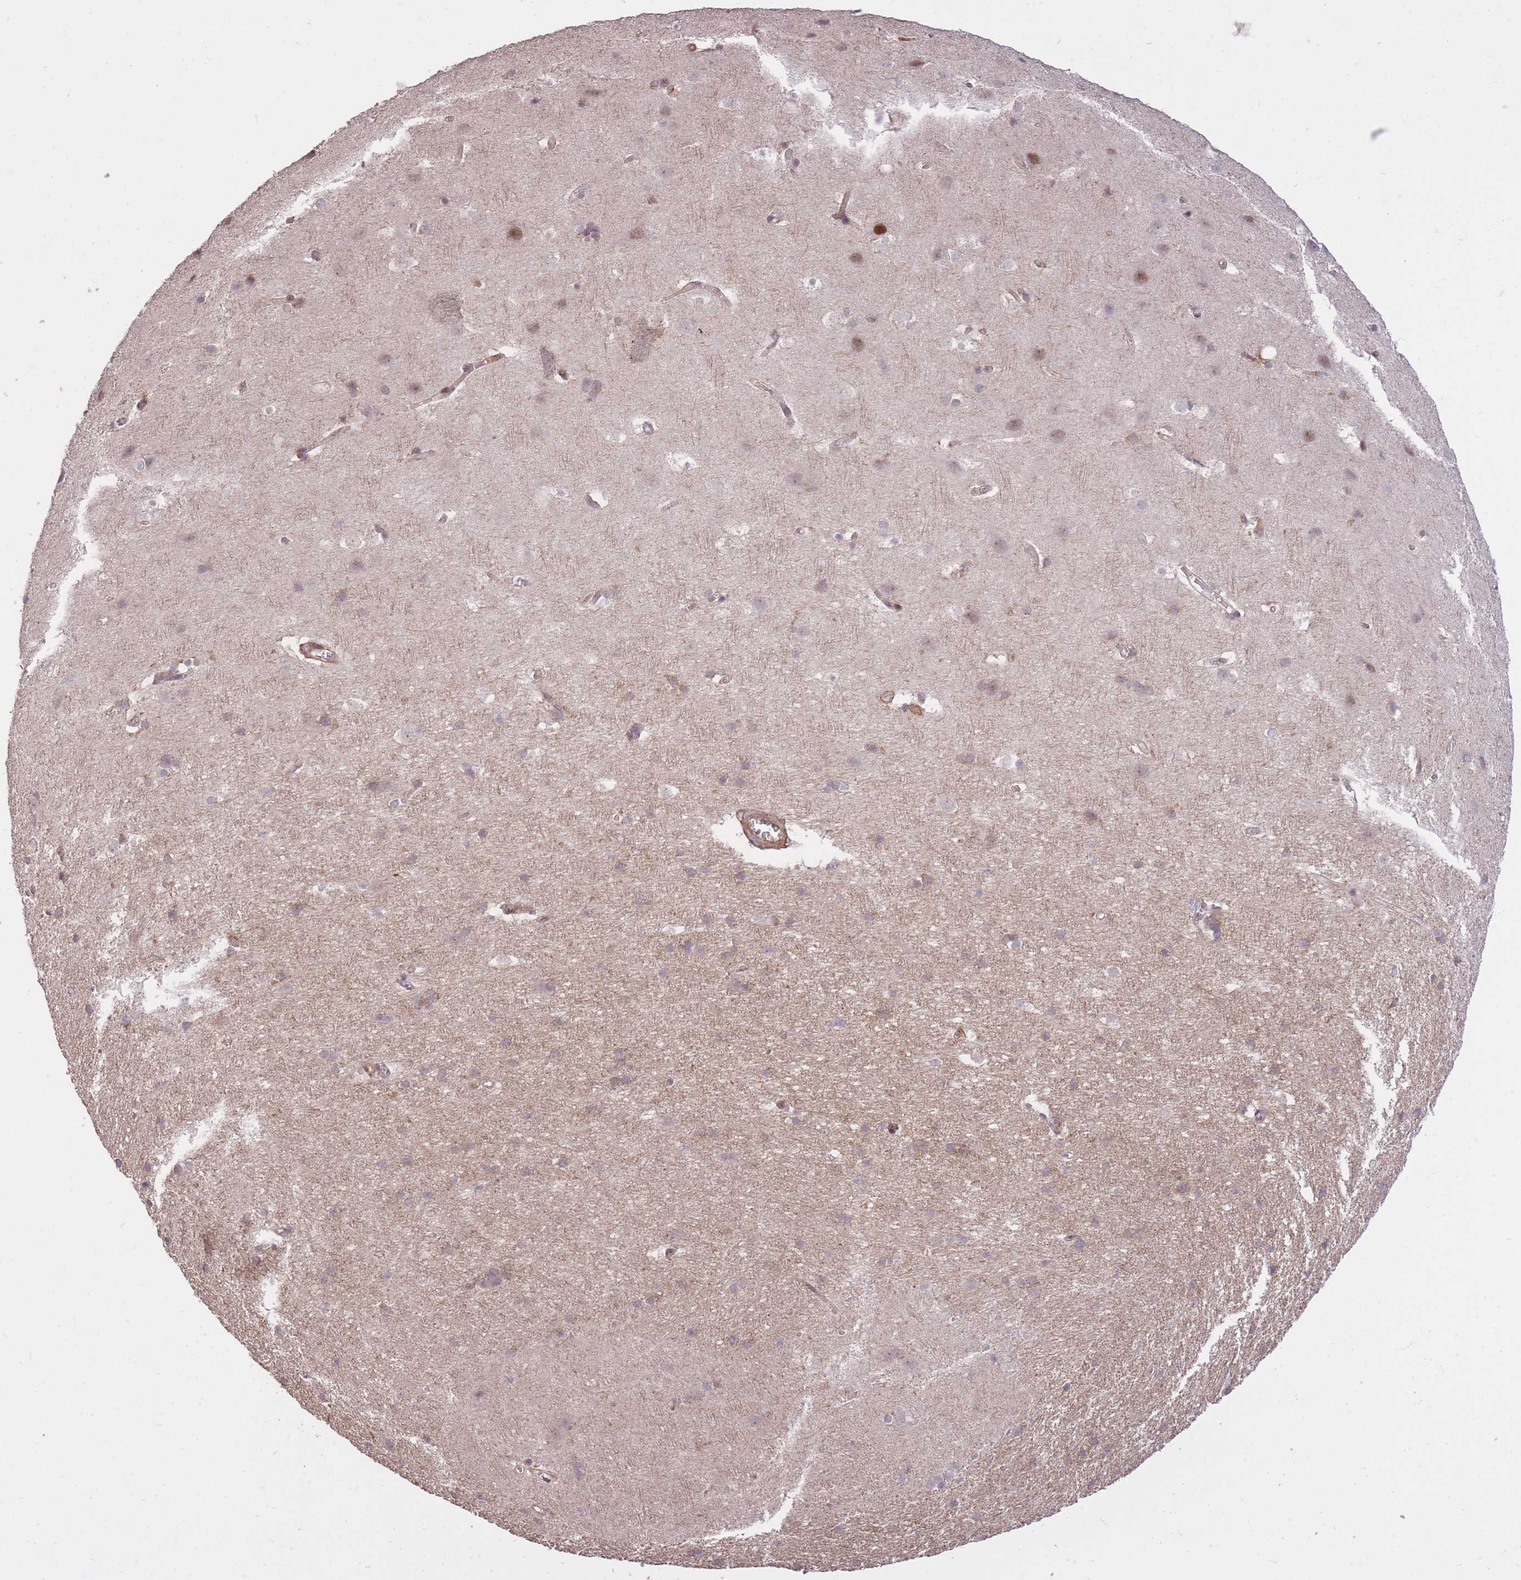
{"staining": {"intensity": "moderate", "quantity": ">75%", "location": "cytoplasmic/membranous"}, "tissue": "cerebral cortex", "cell_type": "Endothelial cells", "image_type": "normal", "snomed": [{"axis": "morphology", "description": "Normal tissue, NOS"}, {"axis": "topography", "description": "Cerebral cortex"}], "caption": "This histopathology image shows immunohistochemistry (IHC) staining of benign human cerebral cortex, with medium moderate cytoplasmic/membranous expression in approximately >75% of endothelial cells.", "gene": "PLD1", "patient": {"sex": "male", "age": 54}}